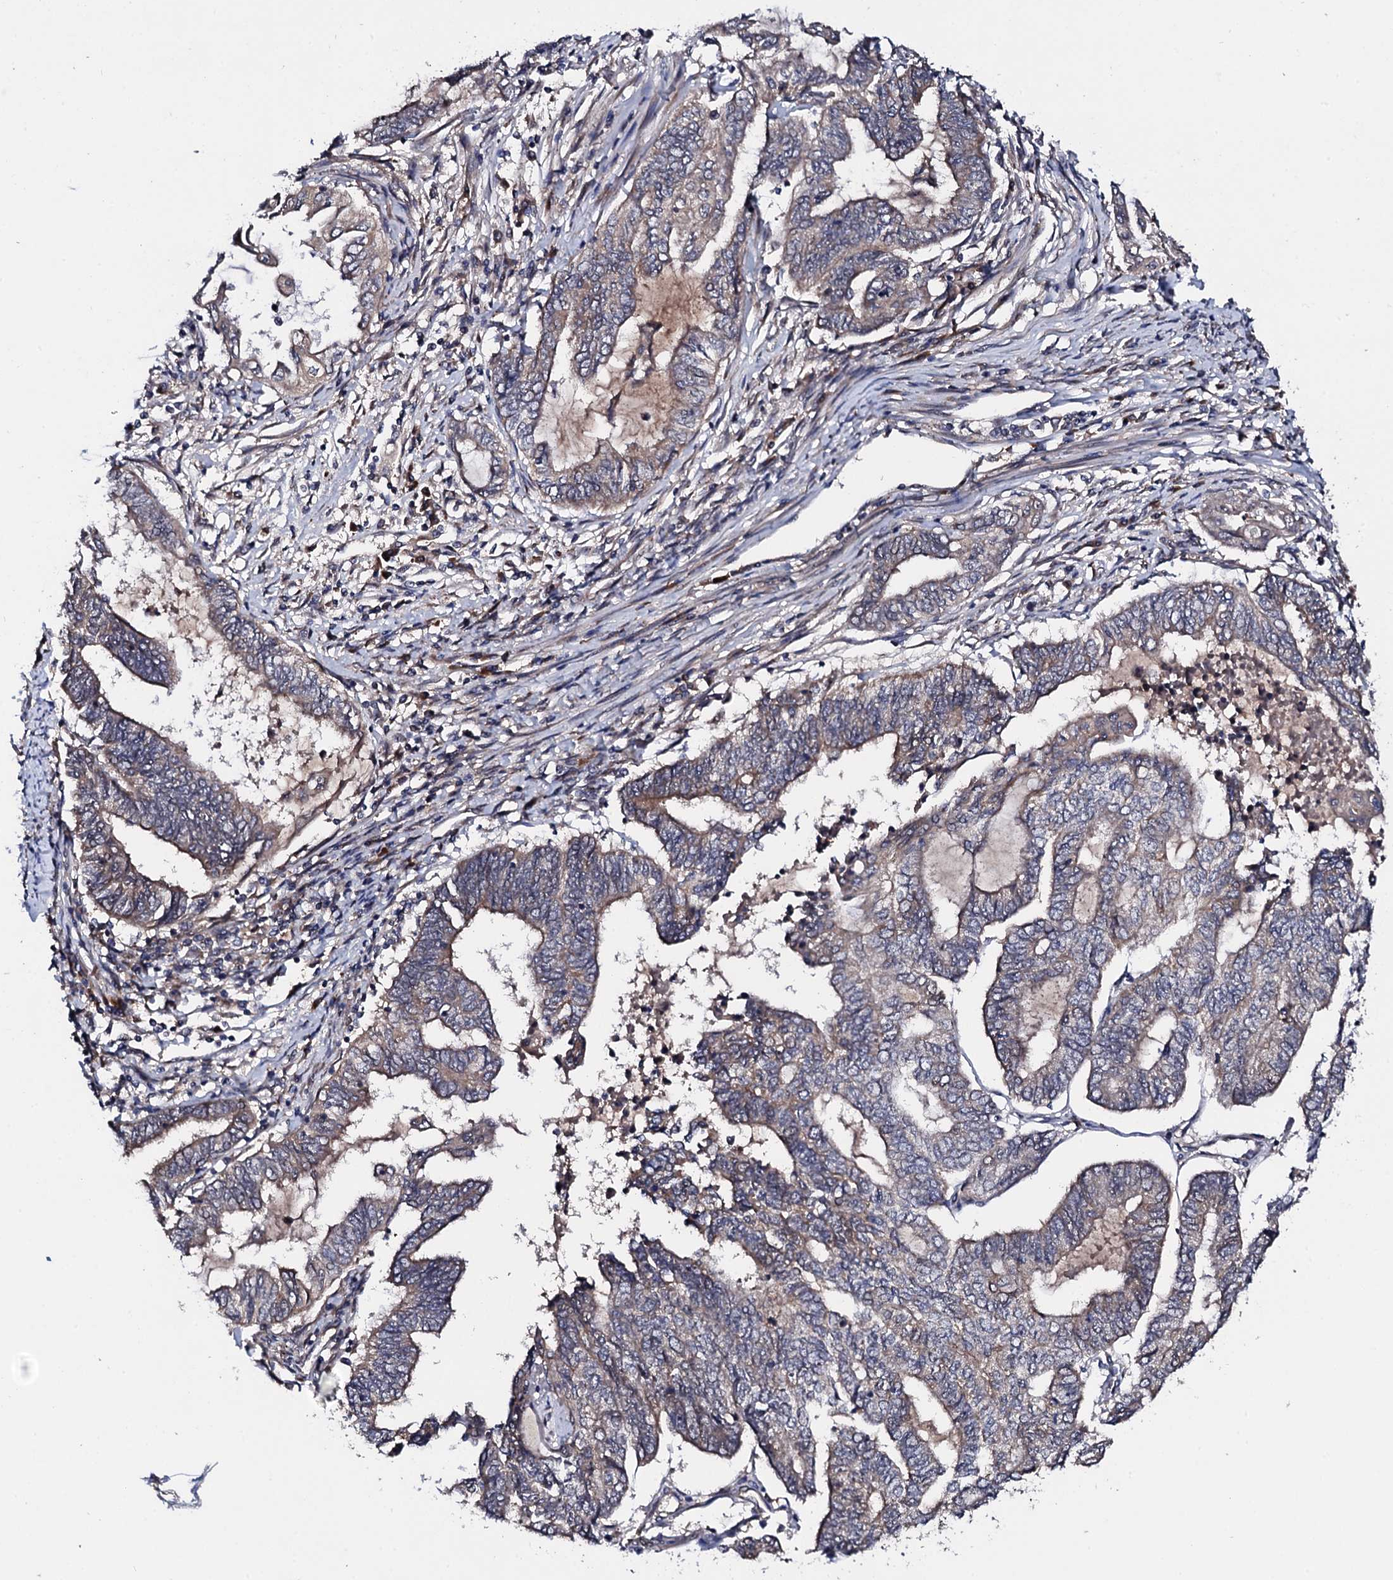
{"staining": {"intensity": "moderate", "quantity": "<25%", "location": "cytoplasmic/membranous"}, "tissue": "endometrial cancer", "cell_type": "Tumor cells", "image_type": "cancer", "snomed": [{"axis": "morphology", "description": "Adenocarcinoma, NOS"}, {"axis": "topography", "description": "Uterus"}, {"axis": "topography", "description": "Endometrium"}], "caption": "Protein positivity by IHC exhibits moderate cytoplasmic/membranous positivity in approximately <25% of tumor cells in endometrial cancer.", "gene": "IP6K1", "patient": {"sex": "female", "age": 70}}